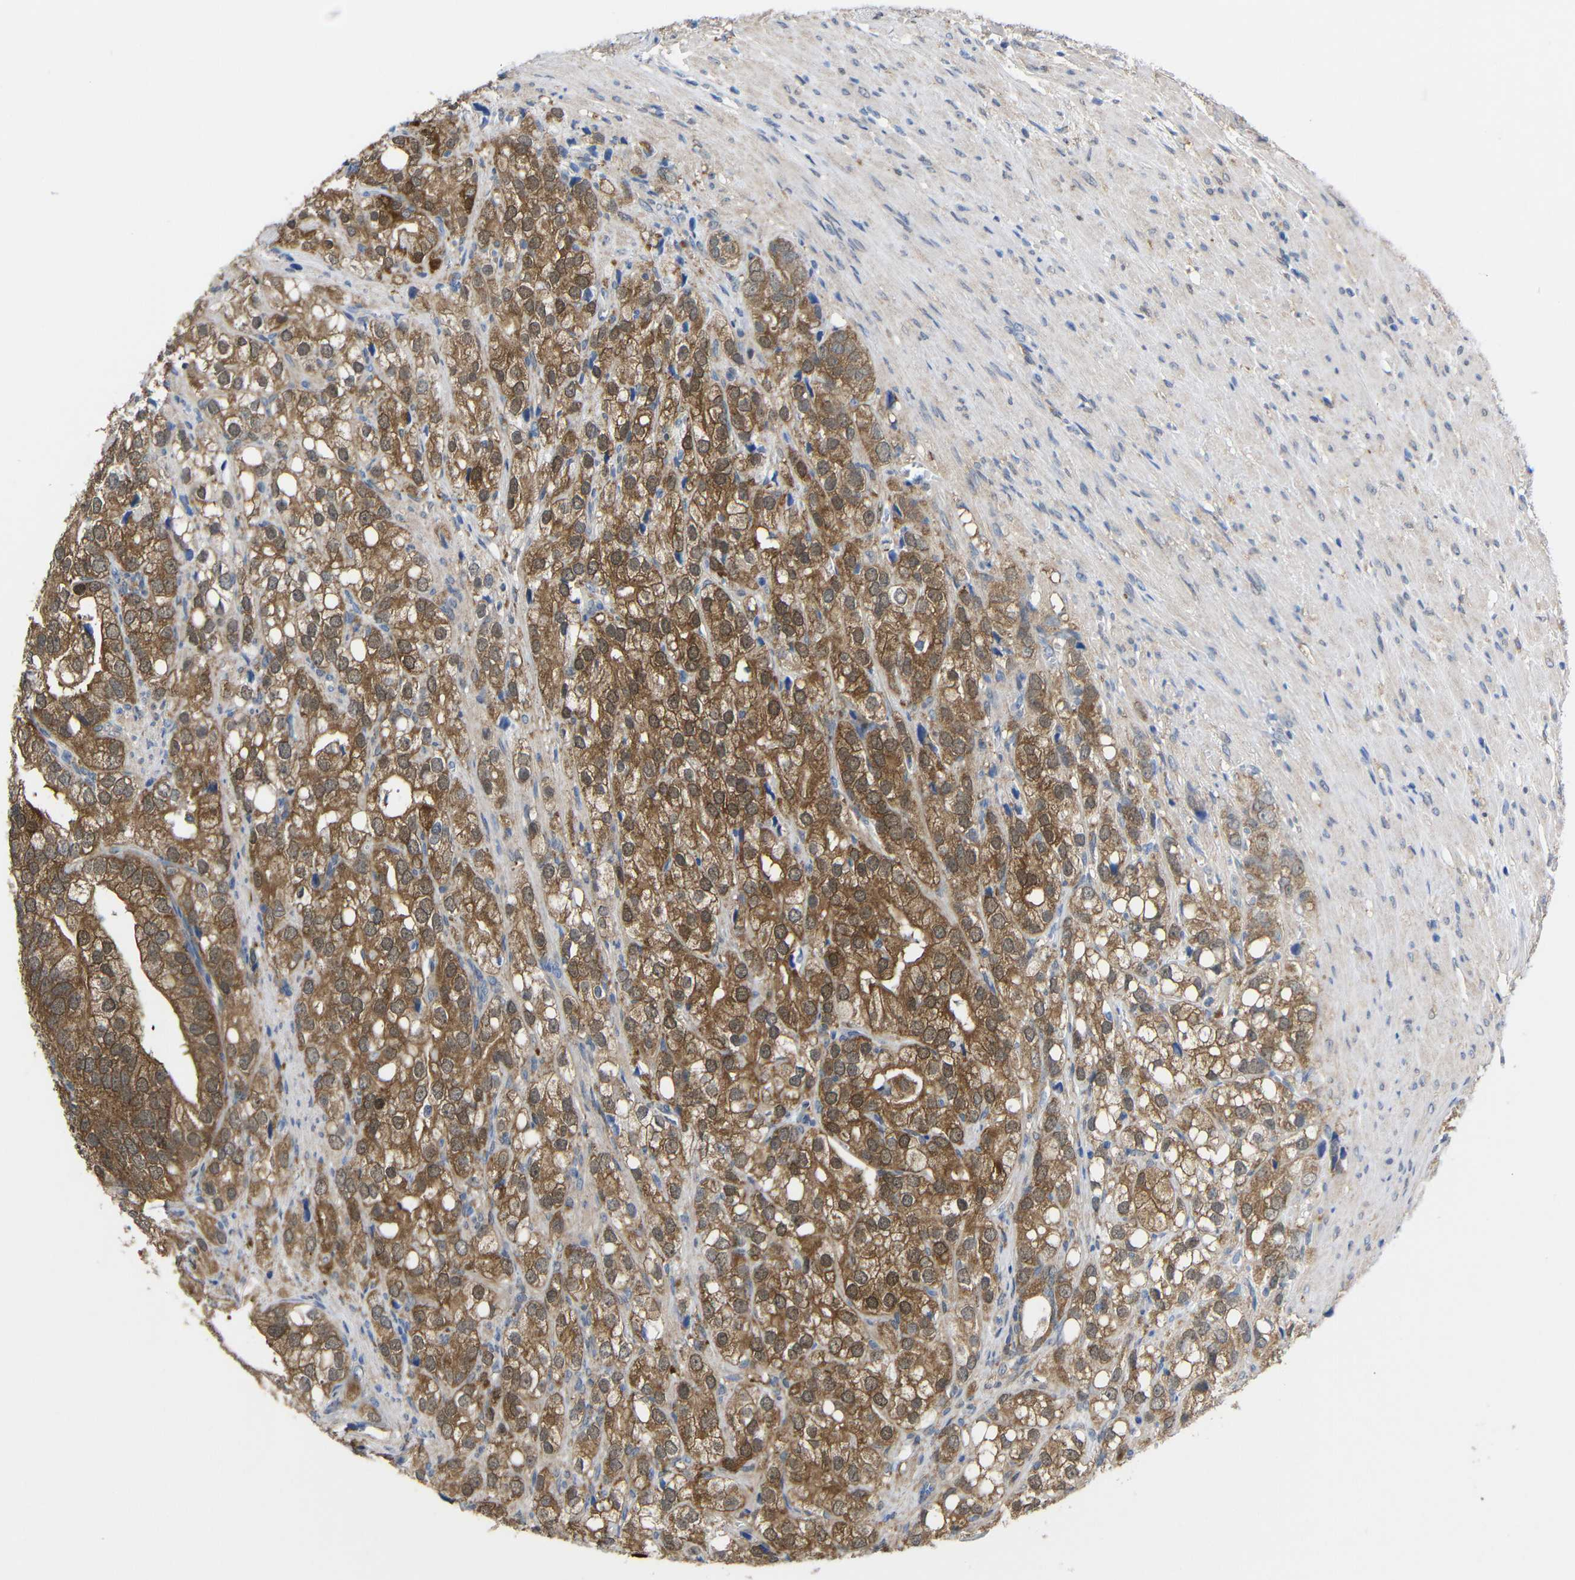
{"staining": {"intensity": "moderate", "quantity": ">75%", "location": "cytoplasmic/membranous"}, "tissue": "prostate cancer", "cell_type": "Tumor cells", "image_type": "cancer", "snomed": [{"axis": "morphology", "description": "Adenocarcinoma, Low grade"}, {"axis": "topography", "description": "Prostate"}], "caption": "Protein analysis of prostate cancer (low-grade adenocarcinoma) tissue reveals moderate cytoplasmic/membranous staining in about >75% of tumor cells.", "gene": "PEBP1", "patient": {"sex": "male", "age": 69}}